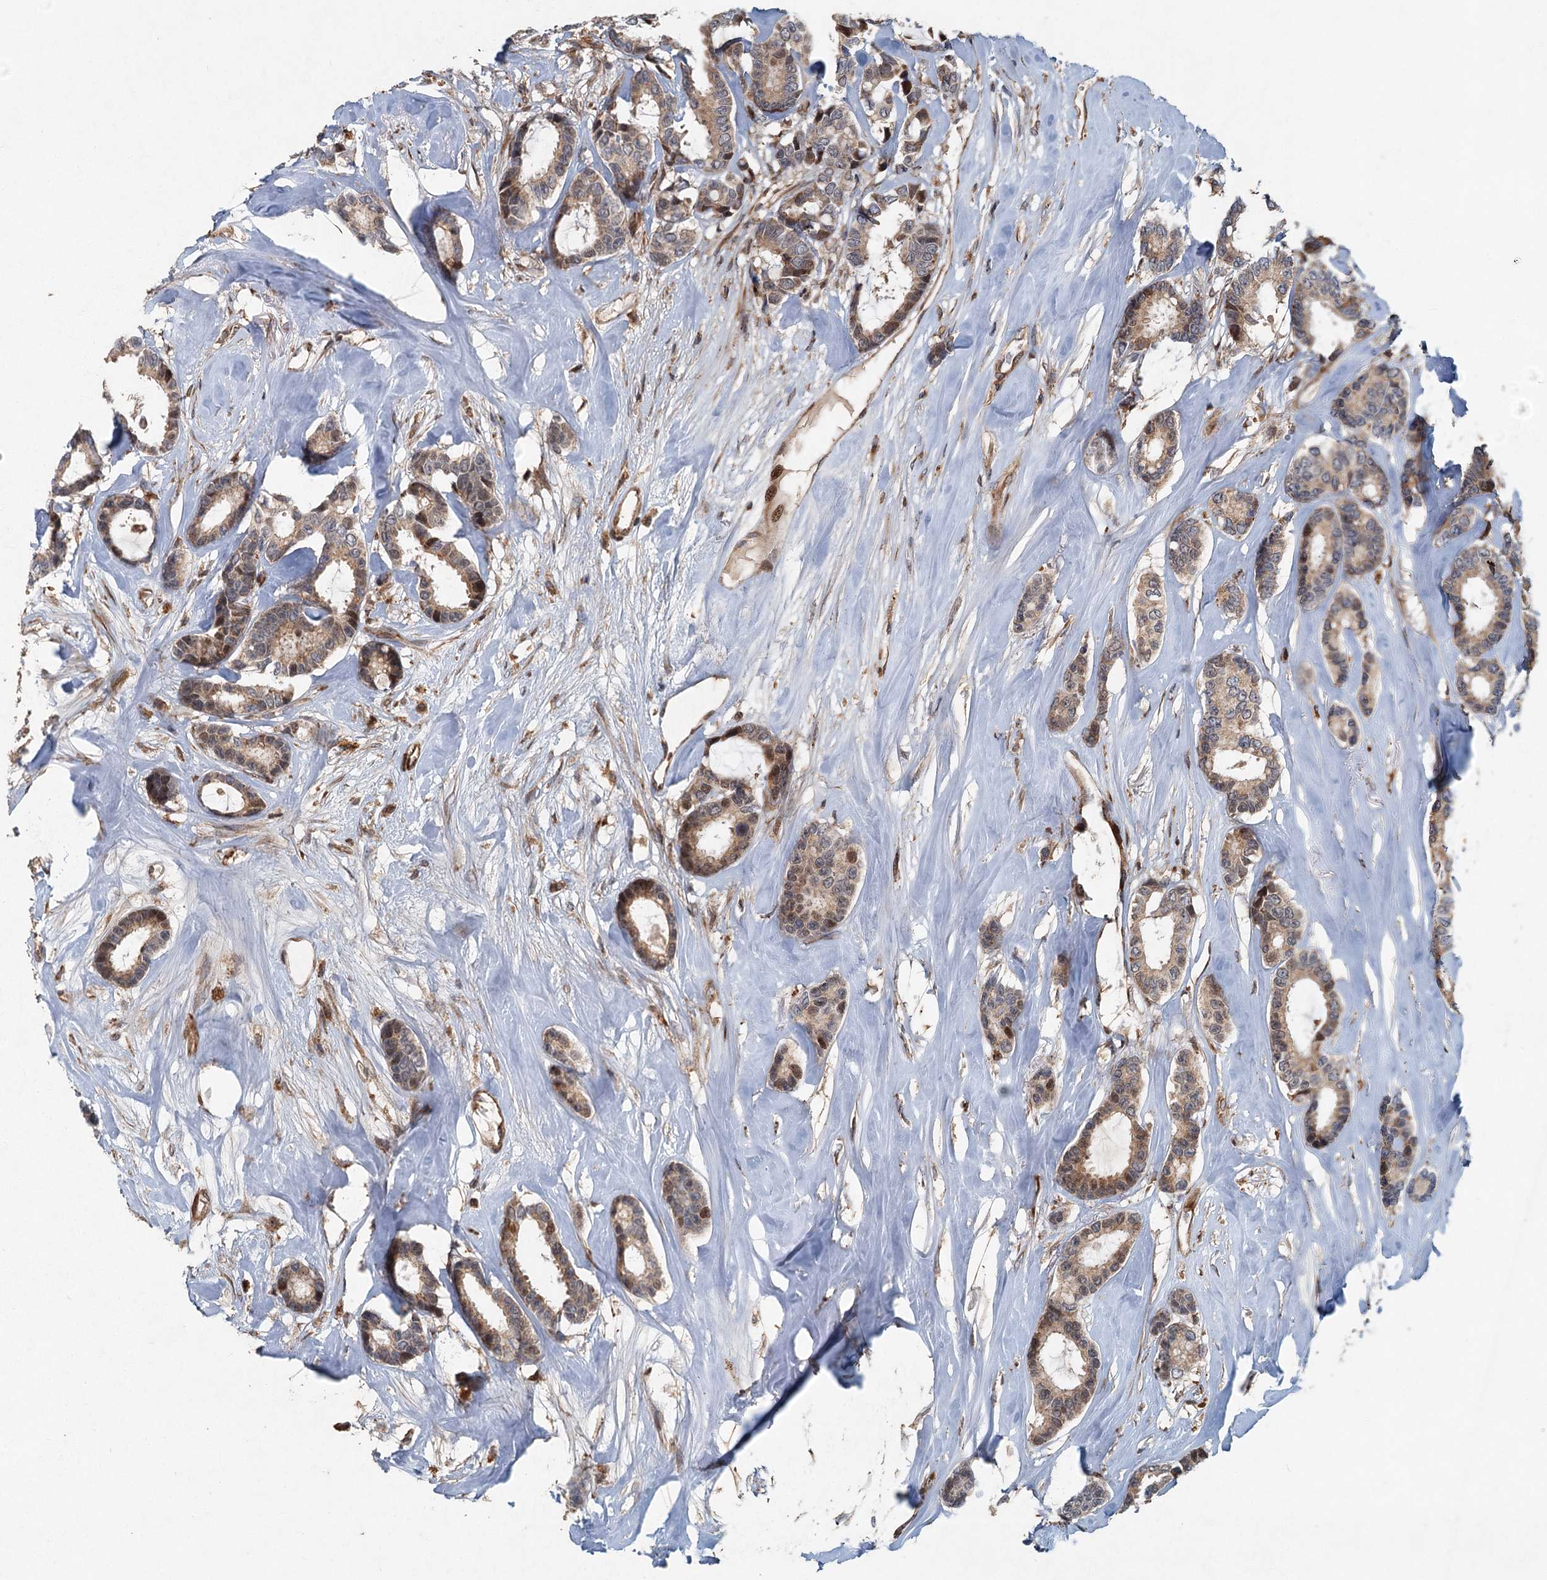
{"staining": {"intensity": "moderate", "quantity": ">75%", "location": "cytoplasmic/membranous,nuclear"}, "tissue": "breast cancer", "cell_type": "Tumor cells", "image_type": "cancer", "snomed": [{"axis": "morphology", "description": "Duct carcinoma"}, {"axis": "topography", "description": "Breast"}], "caption": "A brown stain highlights moderate cytoplasmic/membranous and nuclear staining of a protein in breast intraductal carcinoma tumor cells.", "gene": "SRPX2", "patient": {"sex": "female", "age": 87}}